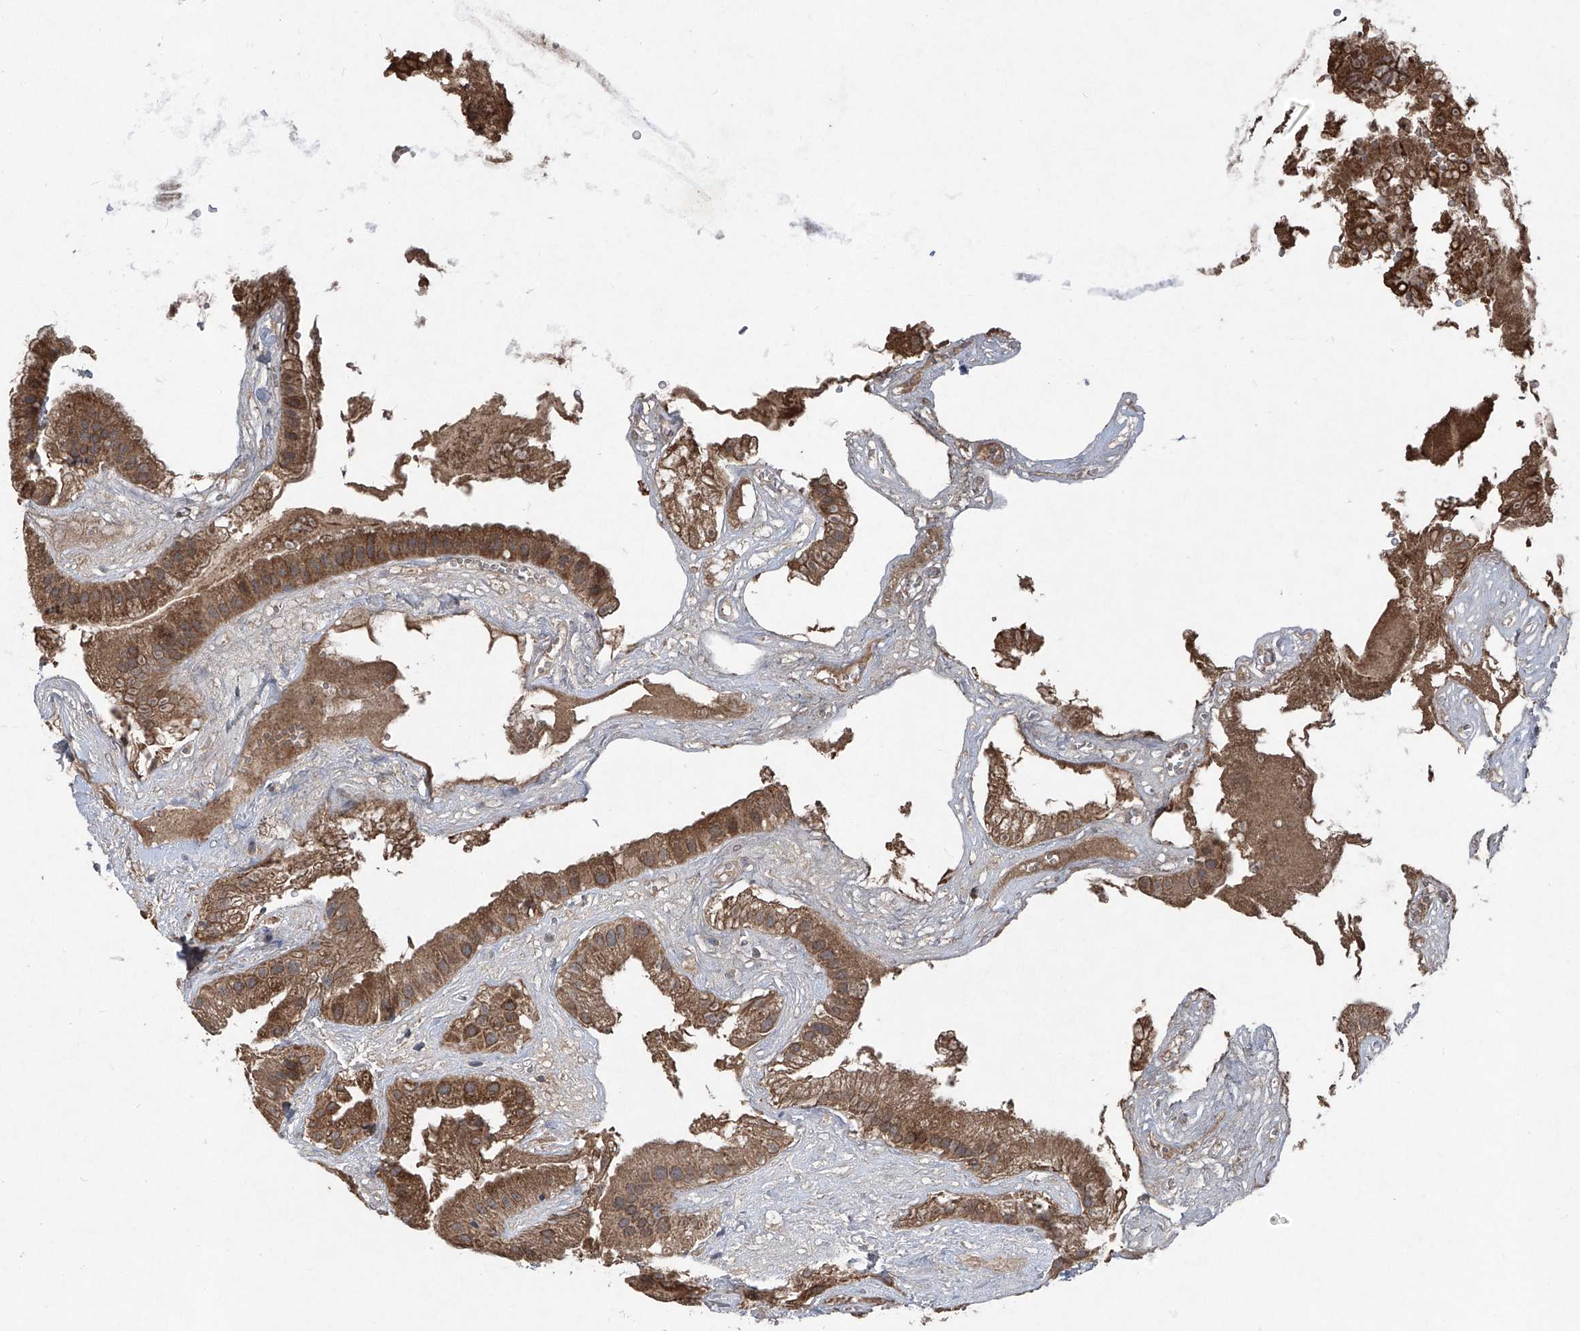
{"staining": {"intensity": "strong", "quantity": ">75%", "location": "cytoplasmic/membranous"}, "tissue": "gallbladder", "cell_type": "Glandular cells", "image_type": "normal", "snomed": [{"axis": "morphology", "description": "Normal tissue, NOS"}, {"axis": "topography", "description": "Gallbladder"}], "caption": "Immunohistochemistry (DAB (3,3'-diaminobenzidine)) staining of benign gallbladder reveals strong cytoplasmic/membranous protein expression in approximately >75% of glandular cells.", "gene": "SUMF2", "patient": {"sex": "male", "age": 55}}